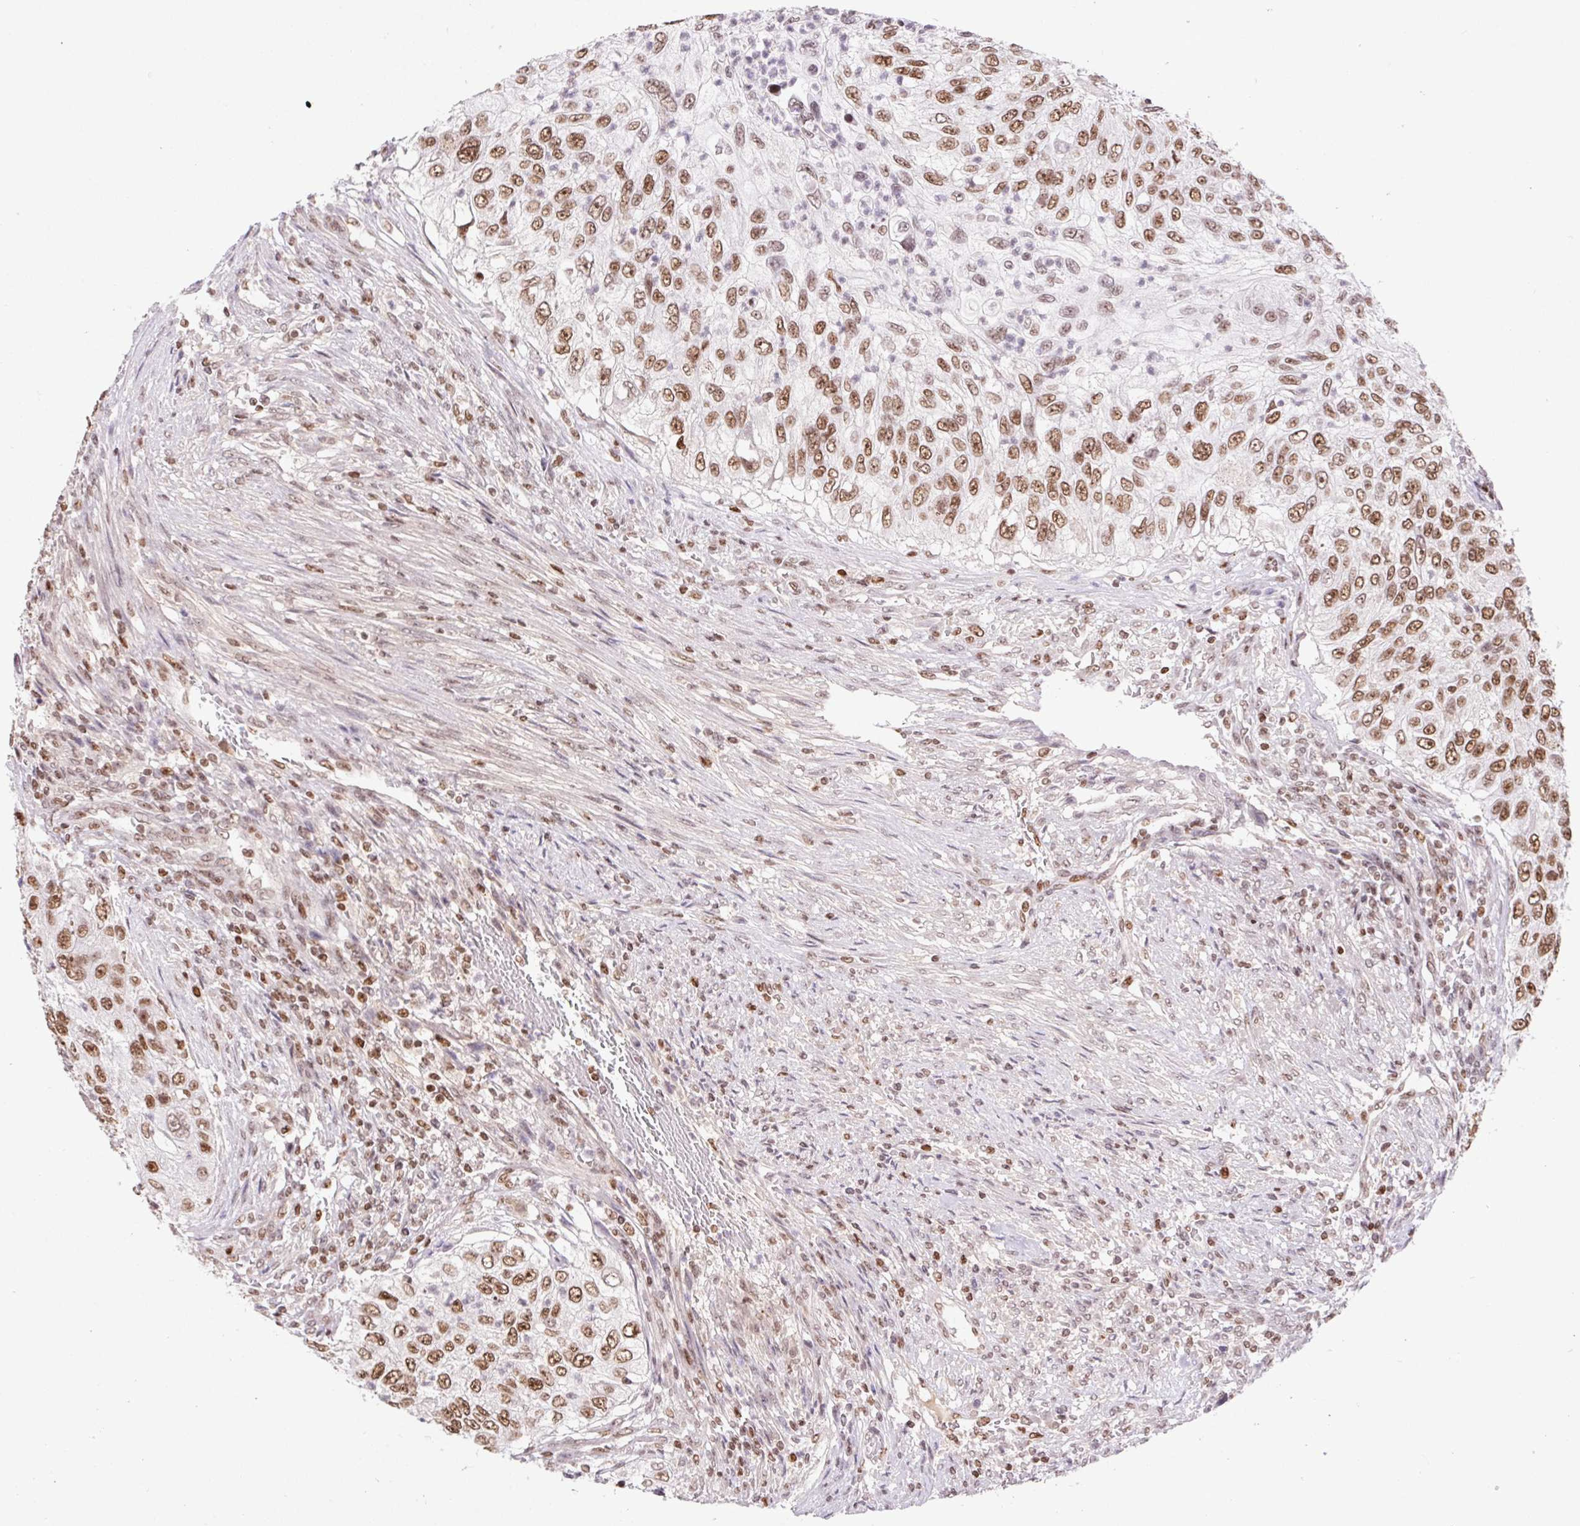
{"staining": {"intensity": "moderate", "quantity": ">75%", "location": "nuclear"}, "tissue": "urothelial cancer", "cell_type": "Tumor cells", "image_type": "cancer", "snomed": [{"axis": "morphology", "description": "Urothelial carcinoma, High grade"}, {"axis": "topography", "description": "Urinary bladder"}], "caption": "Brown immunohistochemical staining in urothelial cancer demonstrates moderate nuclear staining in about >75% of tumor cells.", "gene": "POLD3", "patient": {"sex": "female", "age": 60}}